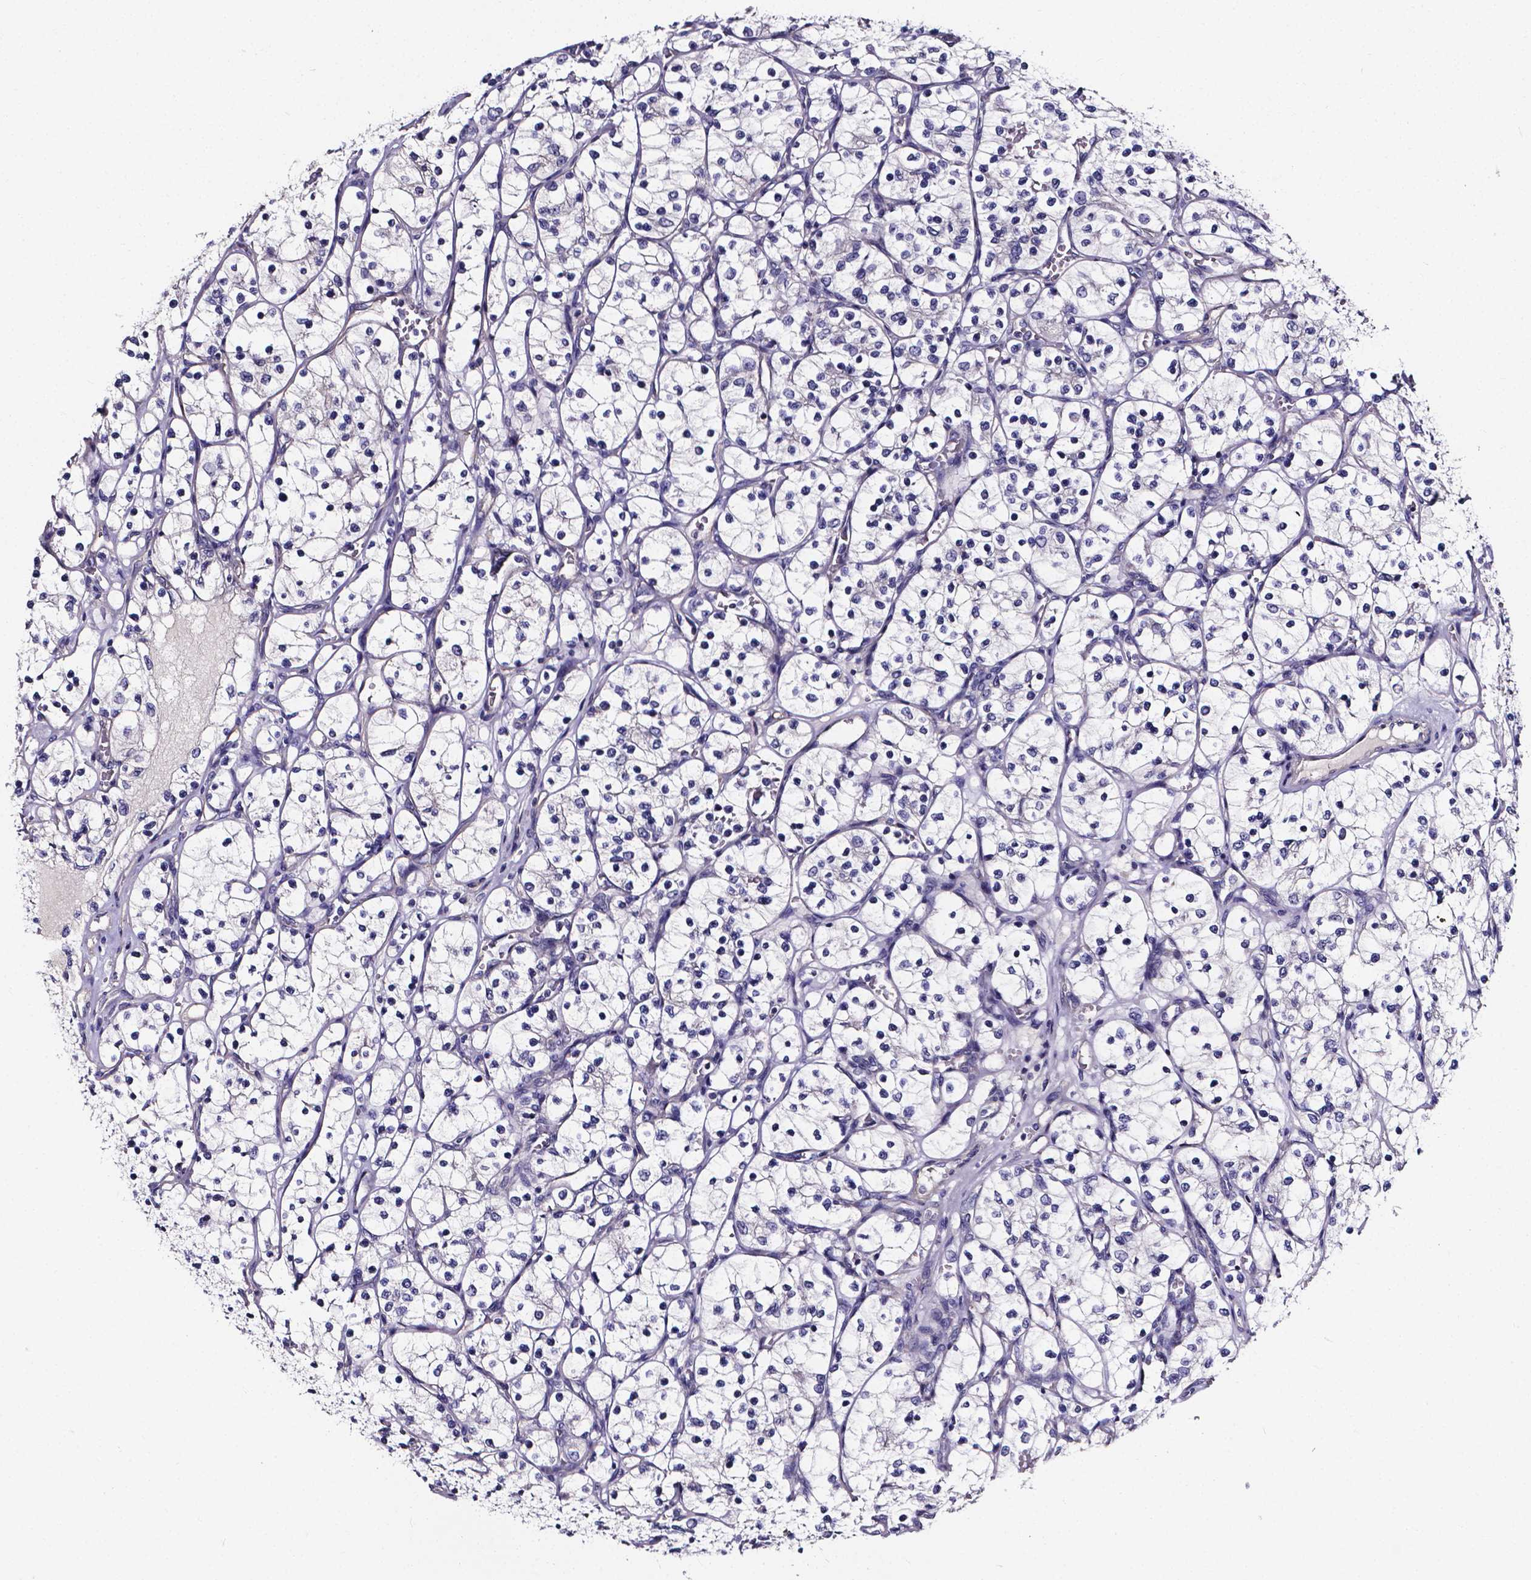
{"staining": {"intensity": "negative", "quantity": "none", "location": "none"}, "tissue": "renal cancer", "cell_type": "Tumor cells", "image_type": "cancer", "snomed": [{"axis": "morphology", "description": "Adenocarcinoma, NOS"}, {"axis": "topography", "description": "Kidney"}], "caption": "Tumor cells are negative for brown protein staining in adenocarcinoma (renal).", "gene": "CACNG8", "patient": {"sex": "female", "age": 69}}